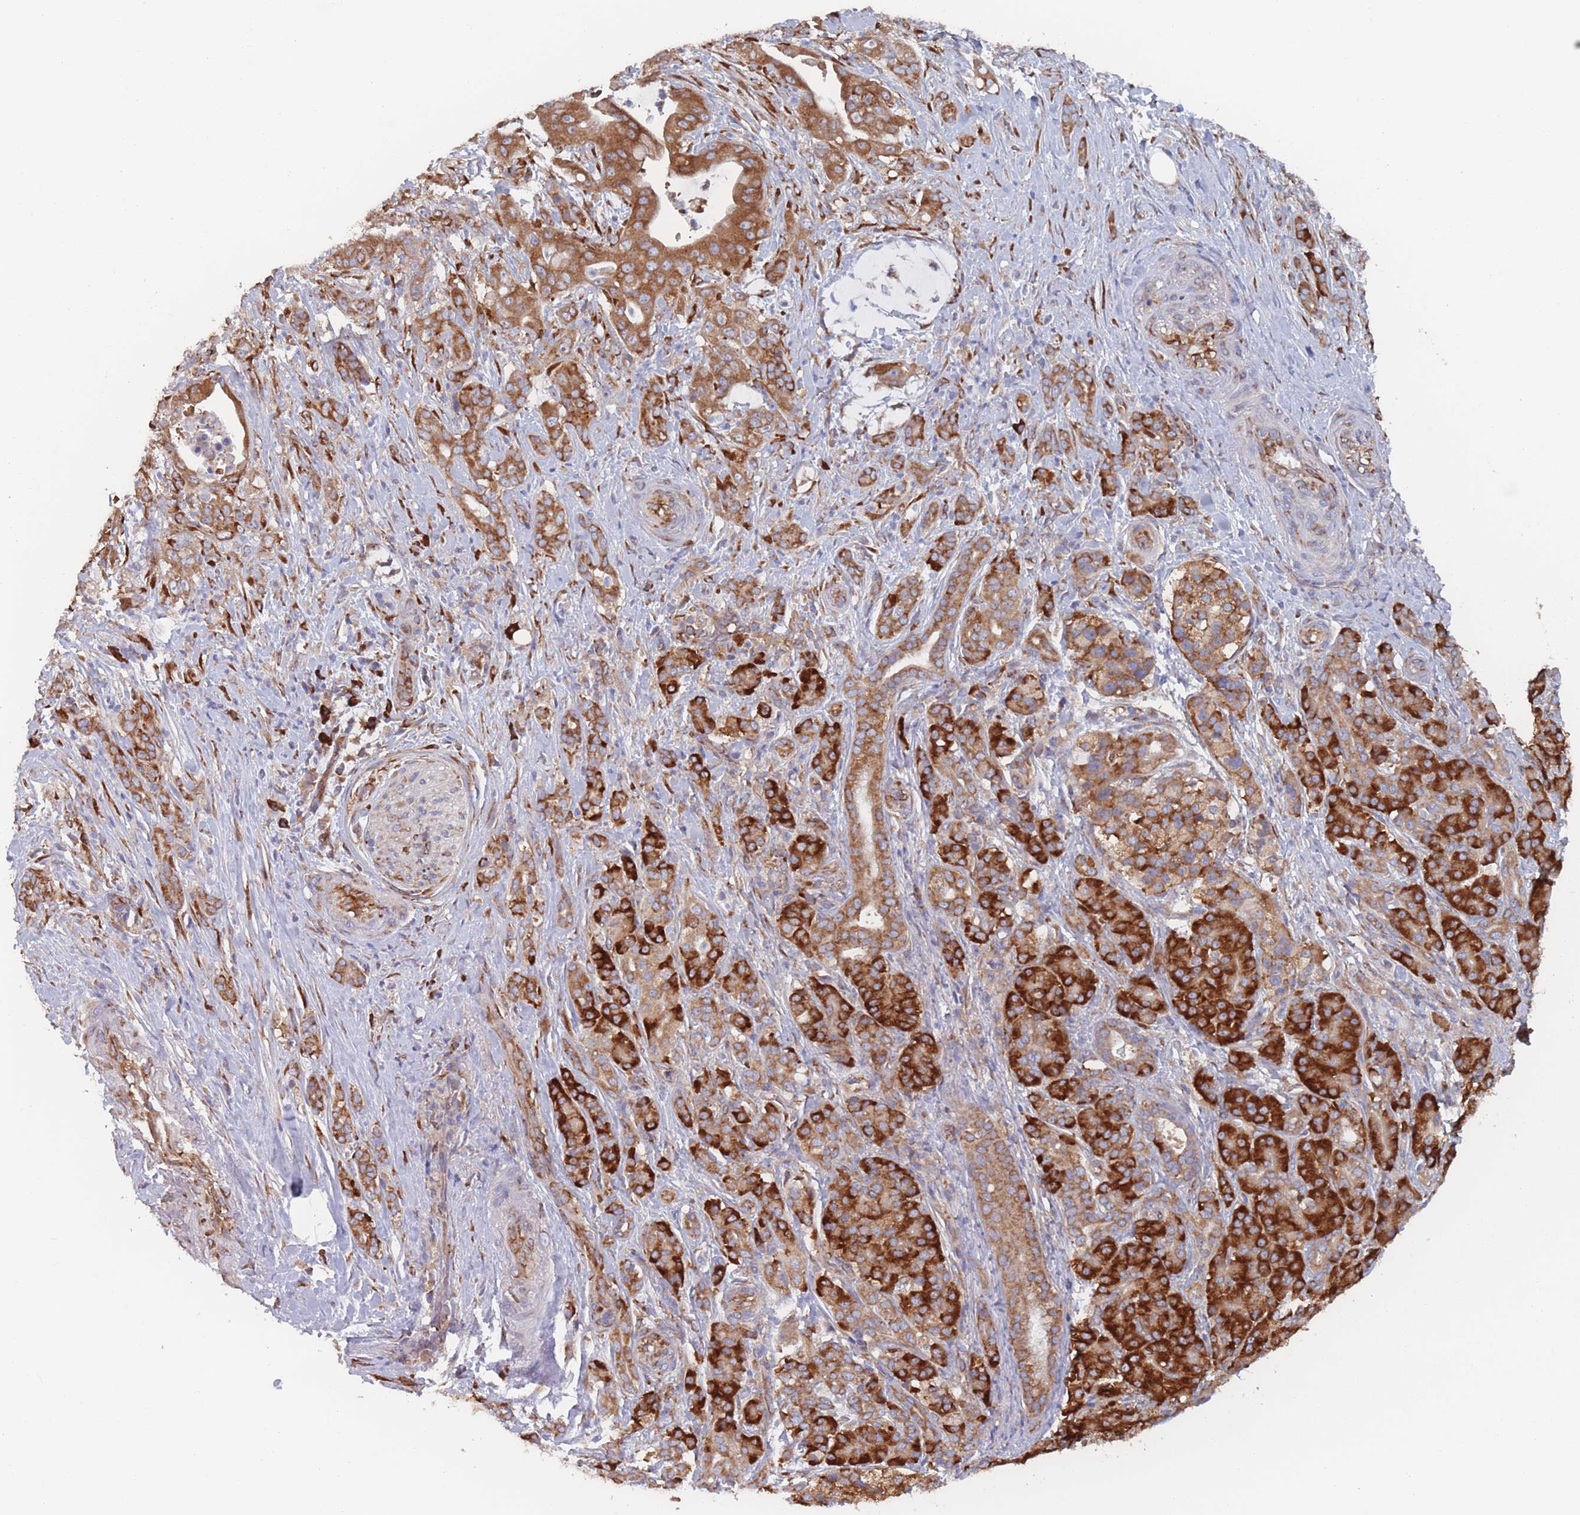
{"staining": {"intensity": "moderate", "quantity": ">75%", "location": "cytoplasmic/membranous"}, "tissue": "pancreatic cancer", "cell_type": "Tumor cells", "image_type": "cancer", "snomed": [{"axis": "morphology", "description": "Adenocarcinoma, NOS"}, {"axis": "topography", "description": "Pancreas"}], "caption": "Immunohistochemistry (IHC) of pancreatic cancer (adenocarcinoma) reveals medium levels of moderate cytoplasmic/membranous expression in approximately >75% of tumor cells. The protein is stained brown, and the nuclei are stained in blue (DAB IHC with brightfield microscopy, high magnification).", "gene": "EEF1B2", "patient": {"sex": "male", "age": 57}}